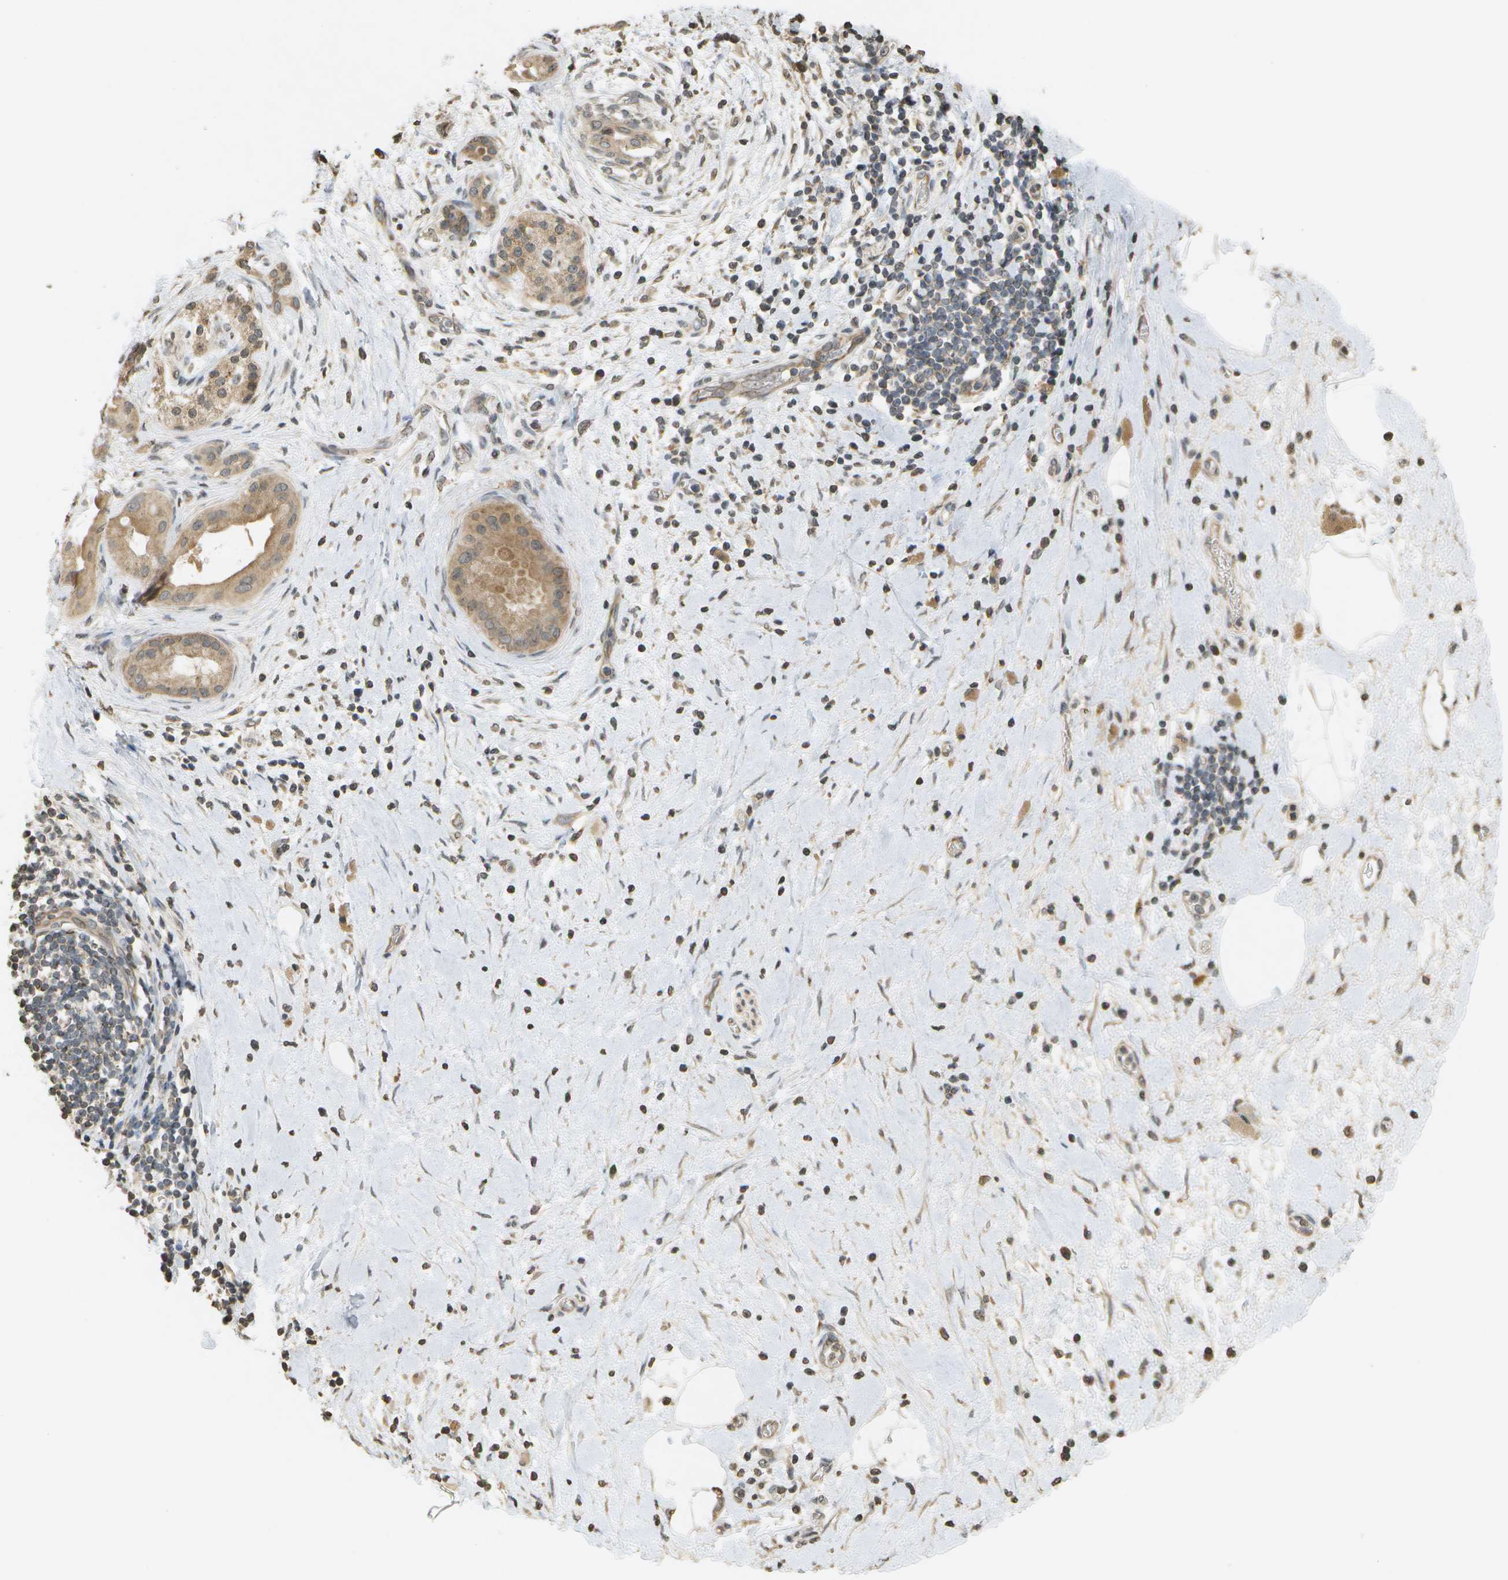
{"staining": {"intensity": "moderate", "quantity": ">75%", "location": "cytoplasmic/membranous"}, "tissue": "pancreatic cancer", "cell_type": "Tumor cells", "image_type": "cancer", "snomed": [{"axis": "morphology", "description": "Adenocarcinoma, NOS"}, {"axis": "topography", "description": "Pancreas"}], "caption": "Immunohistochemical staining of human pancreatic cancer exhibits medium levels of moderate cytoplasmic/membranous expression in approximately >75% of tumor cells.", "gene": "RAB21", "patient": {"sex": "male", "age": 55}}